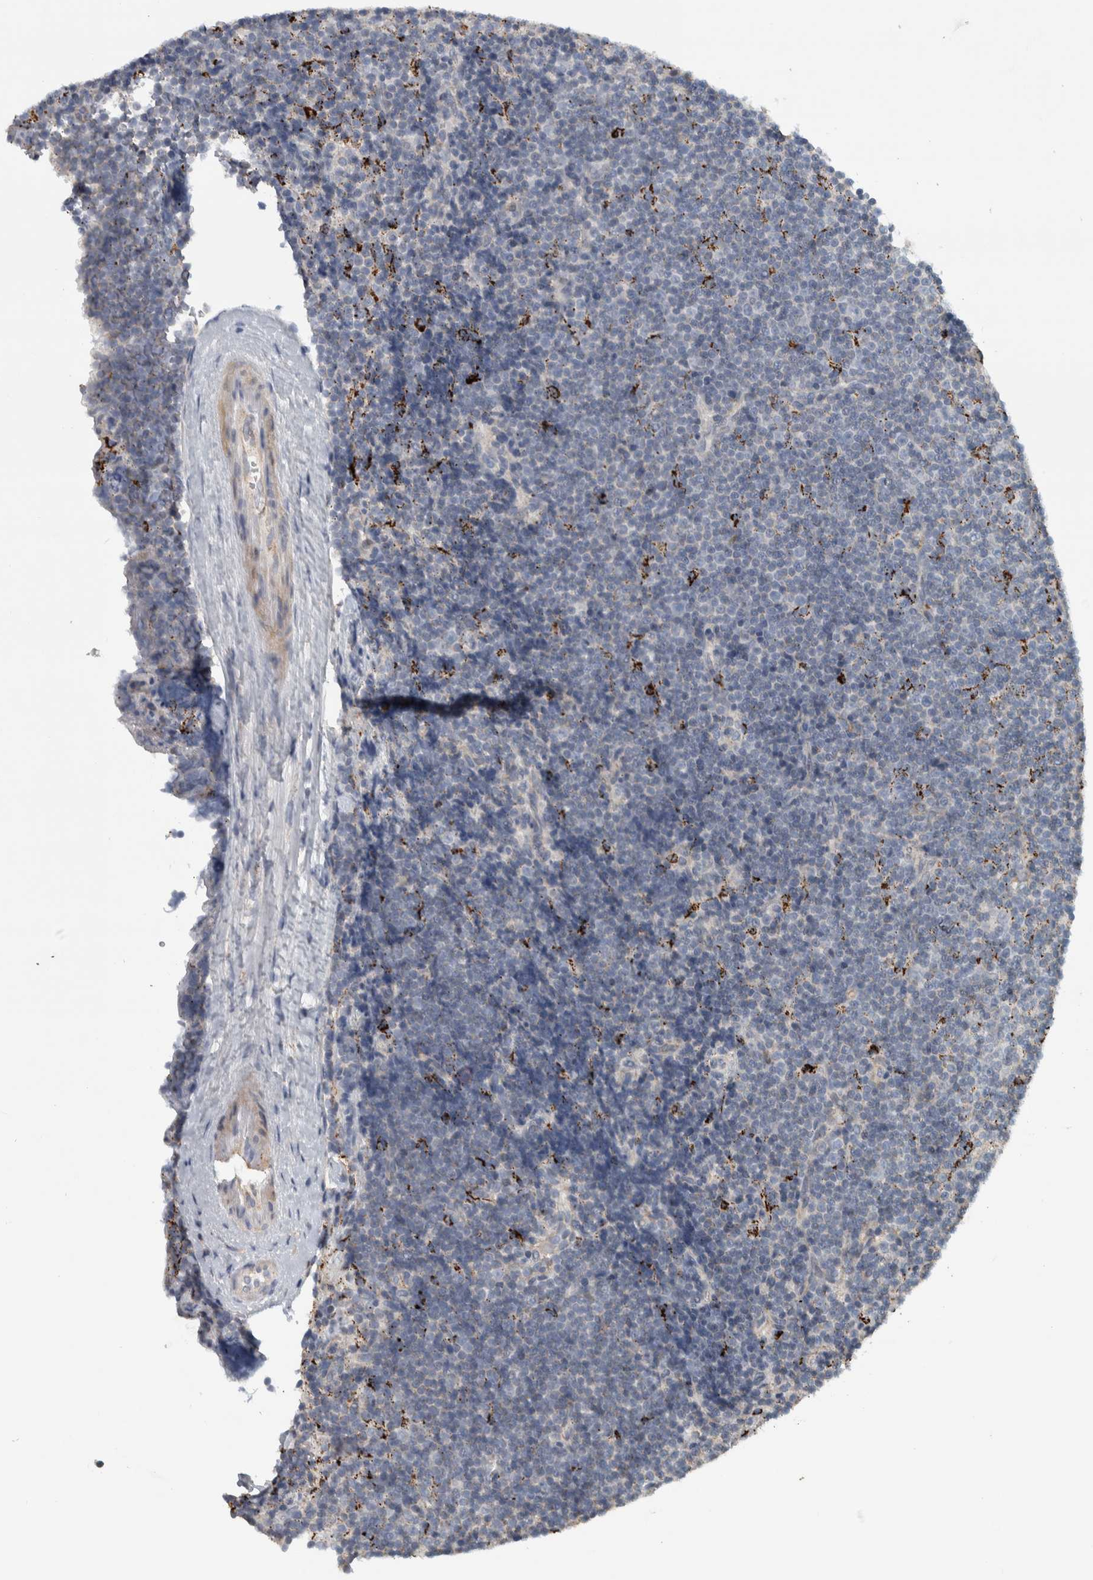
{"staining": {"intensity": "negative", "quantity": "none", "location": "none"}, "tissue": "lymphoma", "cell_type": "Tumor cells", "image_type": "cancer", "snomed": [{"axis": "morphology", "description": "Malignant lymphoma, non-Hodgkin's type, Low grade"}, {"axis": "topography", "description": "Lymph node"}], "caption": "DAB immunohistochemical staining of malignant lymphoma, non-Hodgkin's type (low-grade) displays no significant expression in tumor cells.", "gene": "FAM78A", "patient": {"sex": "female", "age": 67}}